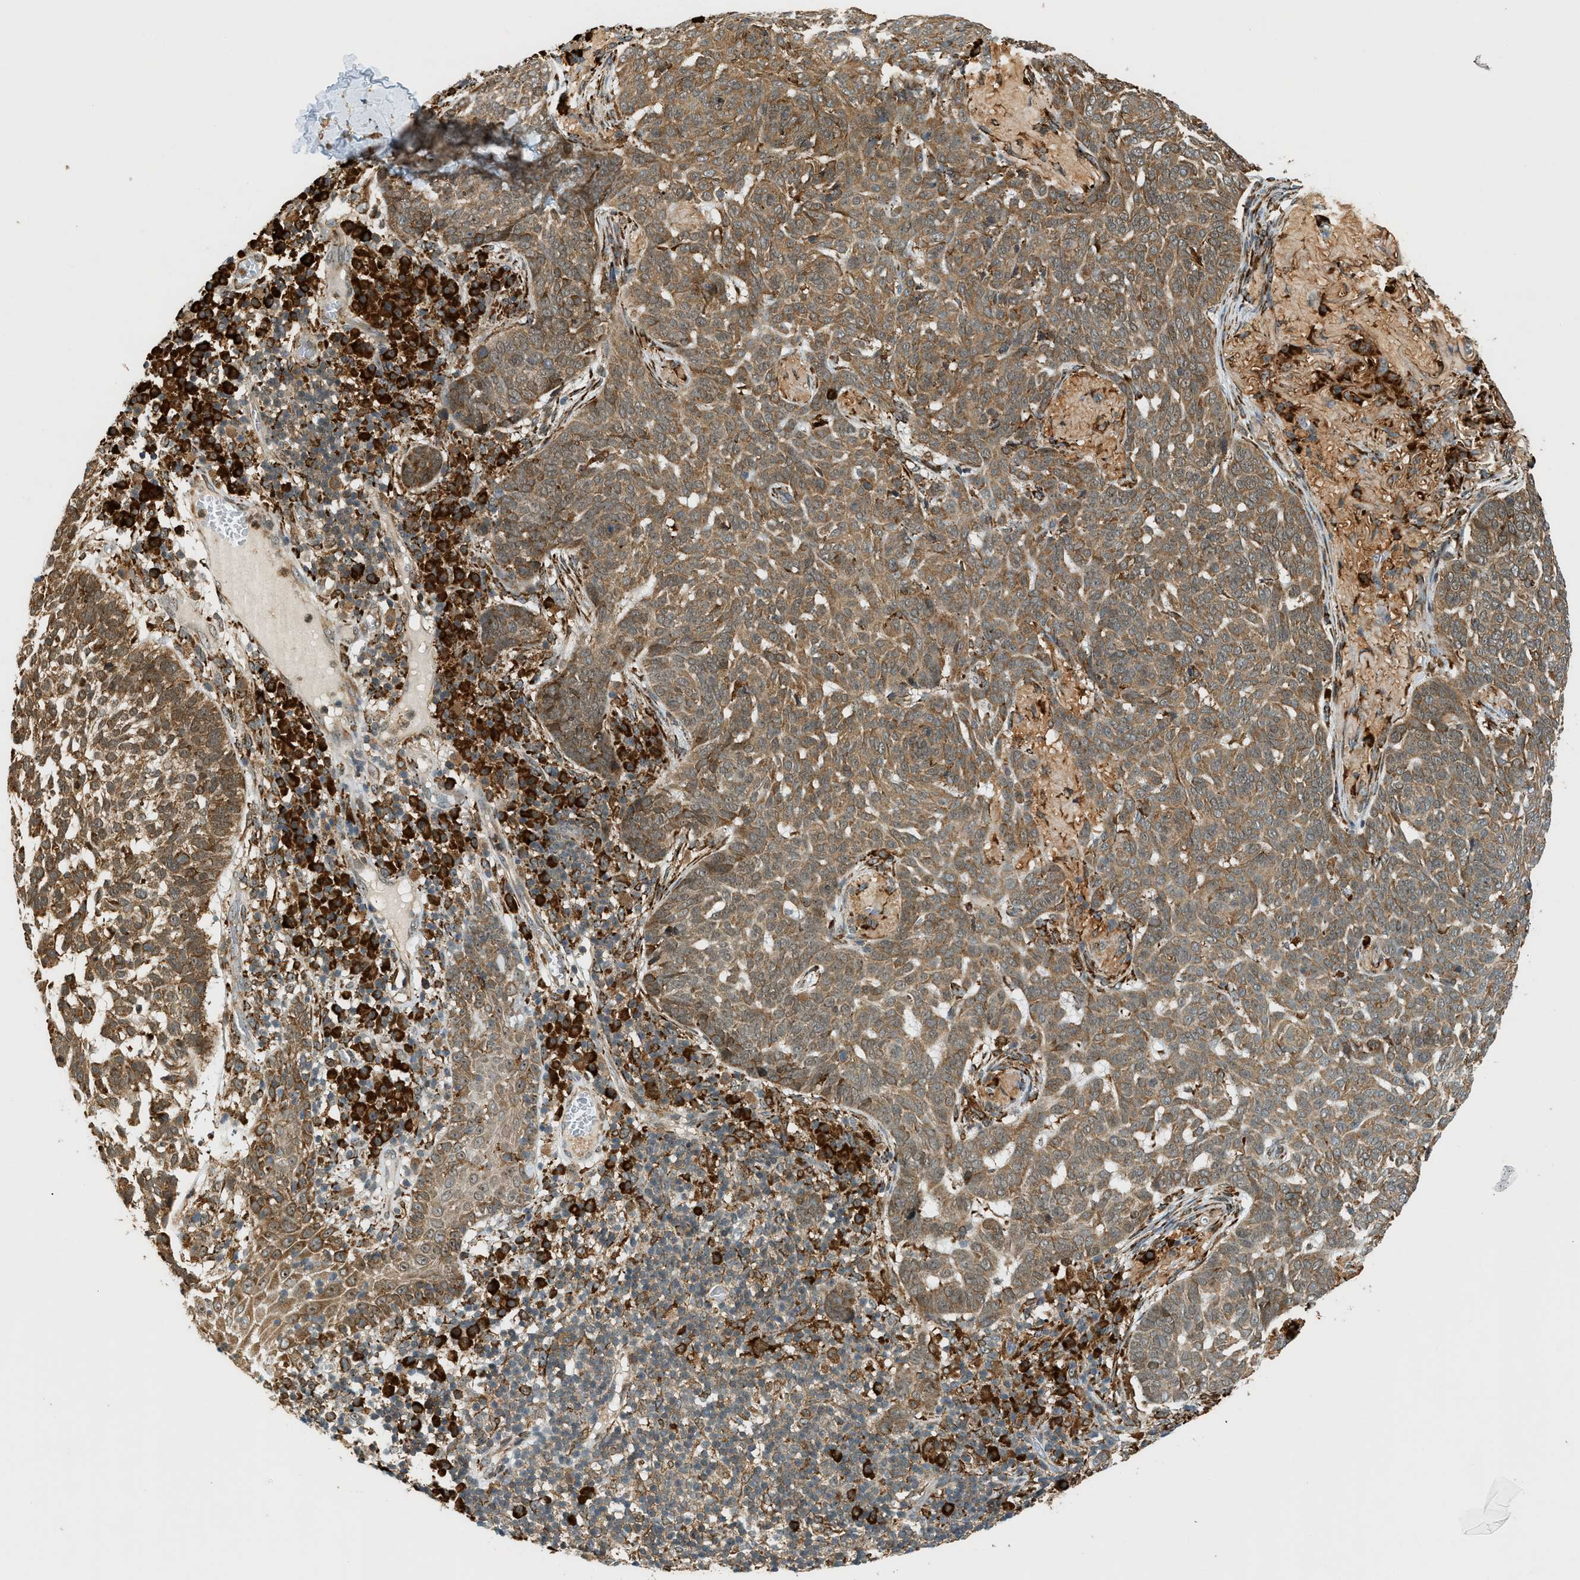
{"staining": {"intensity": "moderate", "quantity": ">75%", "location": "cytoplasmic/membranous"}, "tissue": "skin cancer", "cell_type": "Tumor cells", "image_type": "cancer", "snomed": [{"axis": "morphology", "description": "Basal cell carcinoma"}, {"axis": "topography", "description": "Skin"}], "caption": "Skin cancer (basal cell carcinoma) stained with a protein marker shows moderate staining in tumor cells.", "gene": "SEMA4D", "patient": {"sex": "male", "age": 85}}